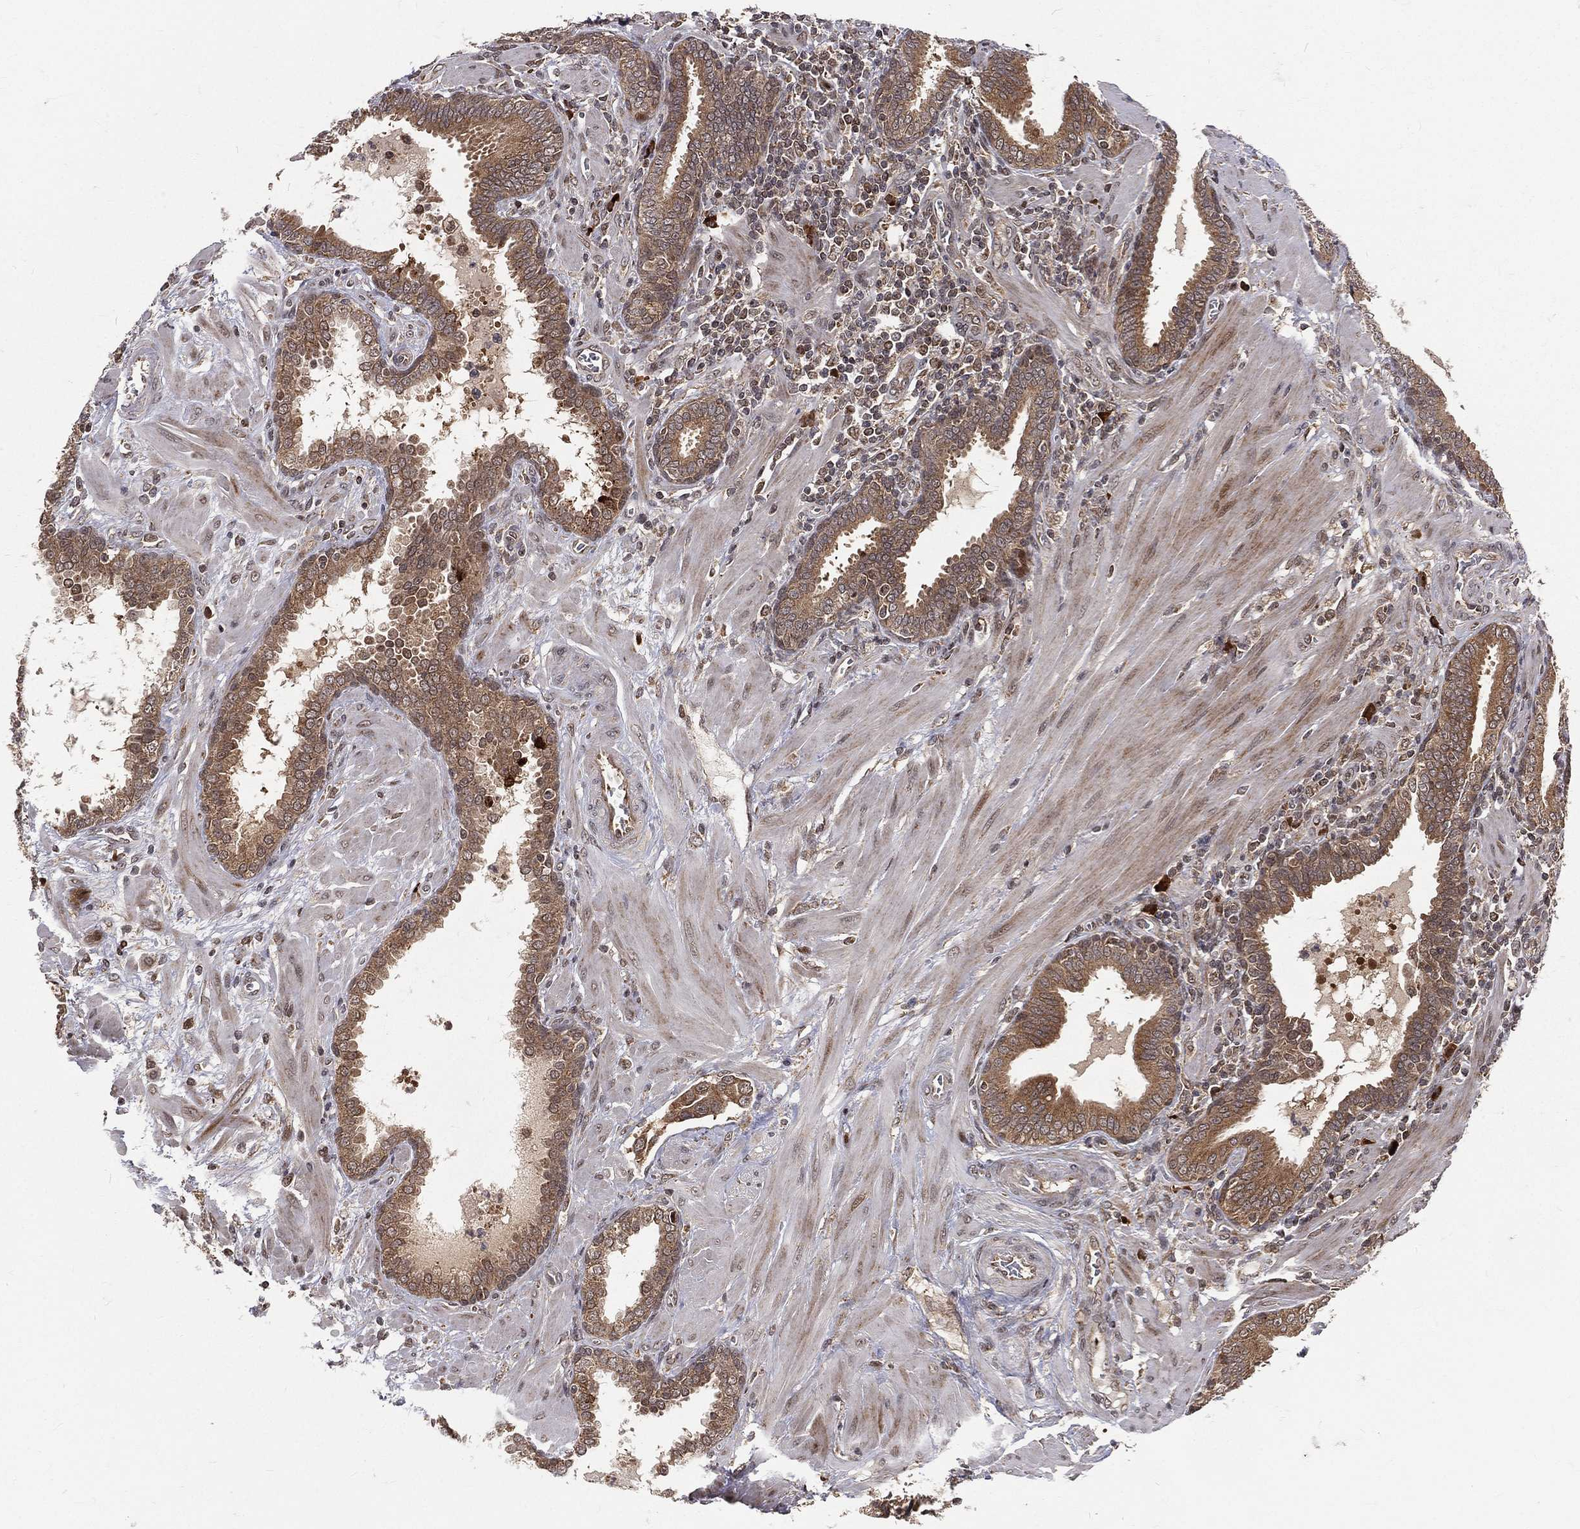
{"staining": {"intensity": "moderate", "quantity": ">75%", "location": "cytoplasmic/membranous"}, "tissue": "prostate cancer", "cell_type": "Tumor cells", "image_type": "cancer", "snomed": [{"axis": "morphology", "description": "Adenocarcinoma, NOS"}, {"axis": "topography", "description": "Prostate"}], "caption": "Prostate cancer (adenocarcinoma) stained with a brown dye displays moderate cytoplasmic/membranous positive positivity in about >75% of tumor cells.", "gene": "MDM2", "patient": {"sex": "male", "age": 57}}